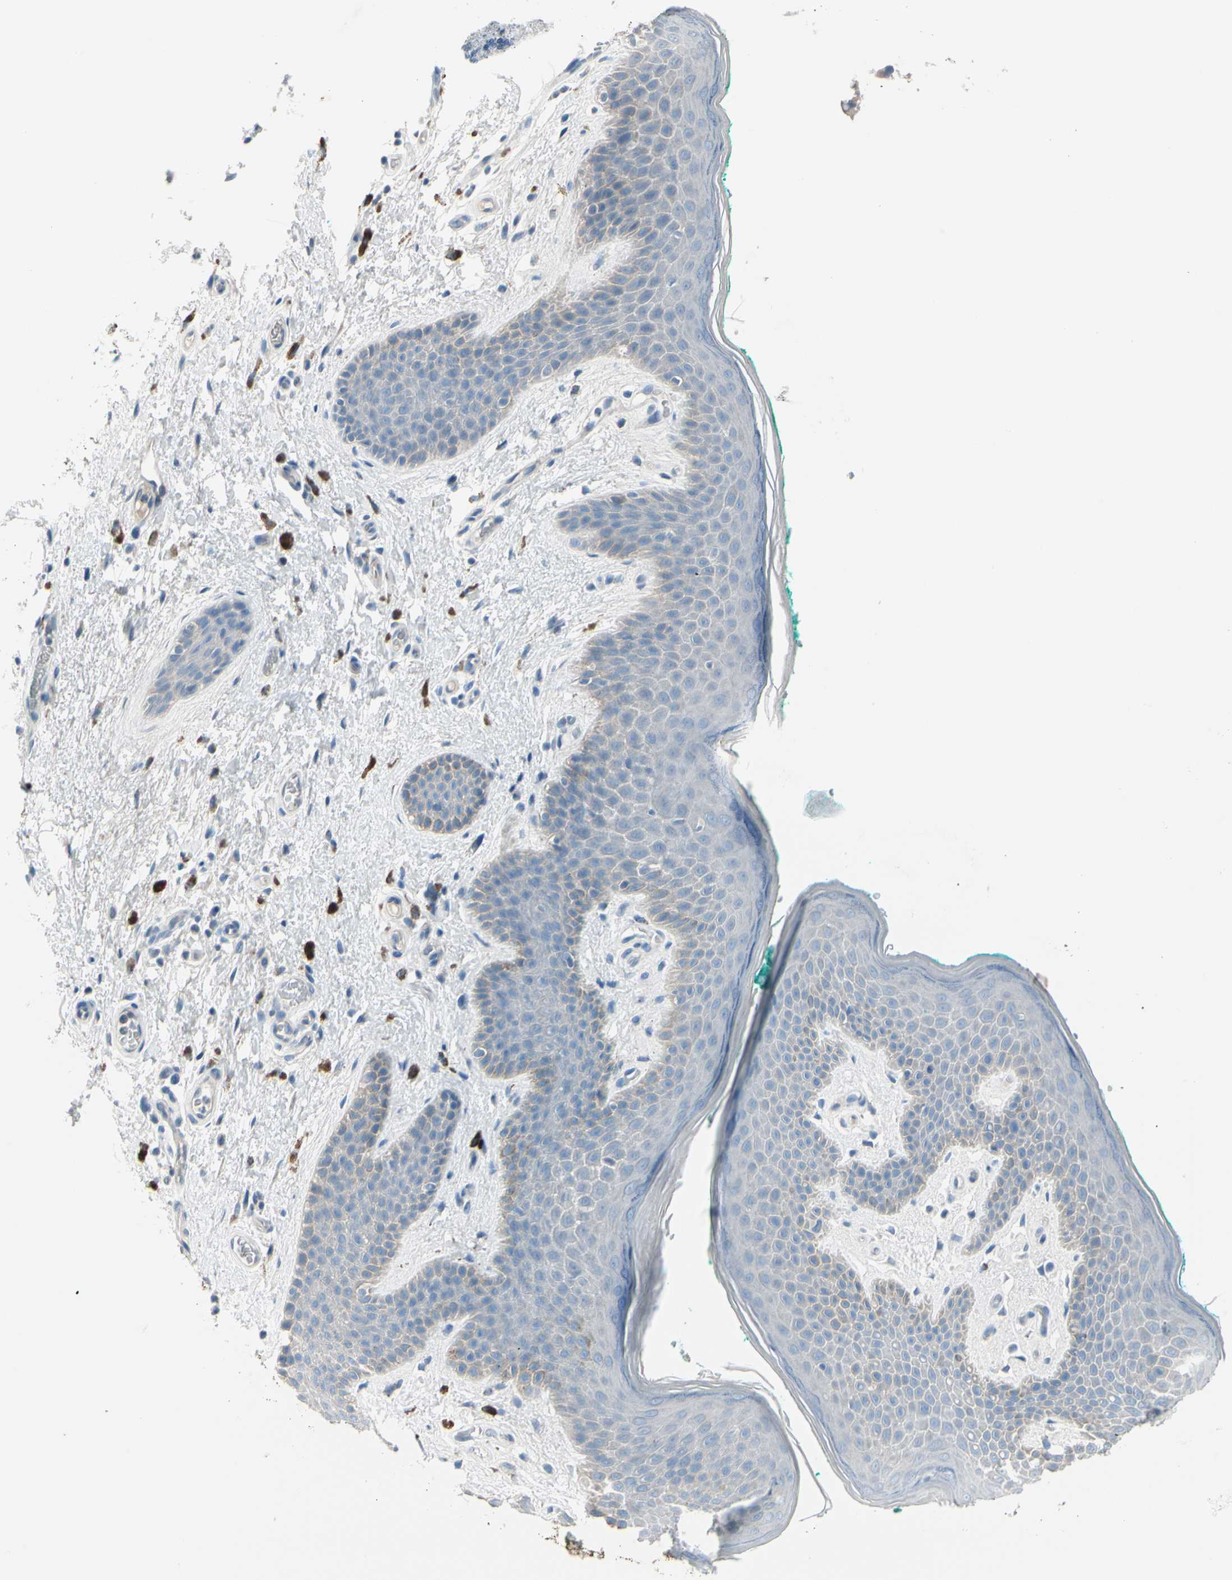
{"staining": {"intensity": "weak", "quantity": "<25%", "location": "cytoplasmic/membranous"}, "tissue": "skin", "cell_type": "Epidermal cells", "image_type": "normal", "snomed": [{"axis": "morphology", "description": "Normal tissue, NOS"}, {"axis": "topography", "description": "Anal"}], "caption": "Histopathology image shows no protein staining in epidermal cells of benign skin. (Stains: DAB (3,3'-diaminobenzidine) immunohistochemistry with hematoxylin counter stain, Microscopy: brightfield microscopy at high magnification).", "gene": "PGR", "patient": {"sex": "male", "age": 74}}